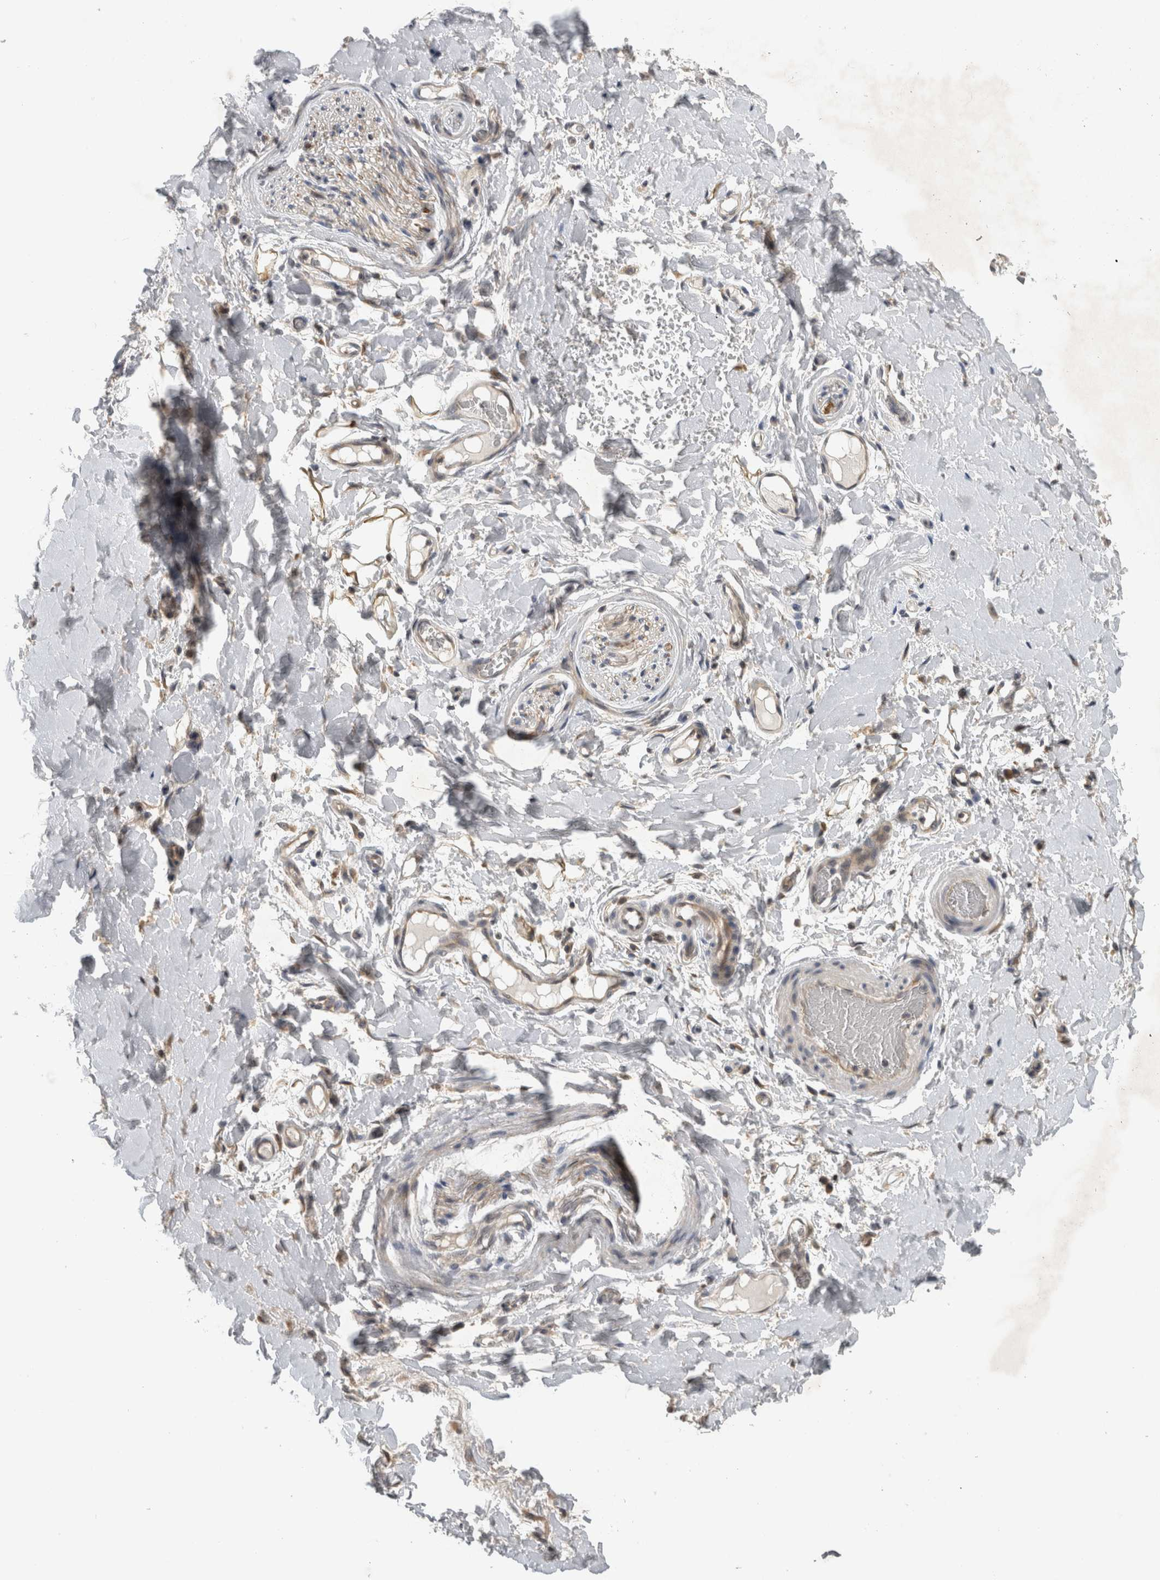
{"staining": {"intensity": "negative", "quantity": "none", "location": "none"}, "tissue": "adipose tissue", "cell_type": "Adipocytes", "image_type": "normal", "snomed": [{"axis": "morphology", "description": "Normal tissue, NOS"}, {"axis": "morphology", "description": "Adenocarcinoma, NOS"}, {"axis": "topography", "description": "Esophagus"}], "caption": "IHC image of normal human adipose tissue stained for a protein (brown), which displays no staining in adipocytes.", "gene": "AASDHPPT", "patient": {"sex": "male", "age": 62}}